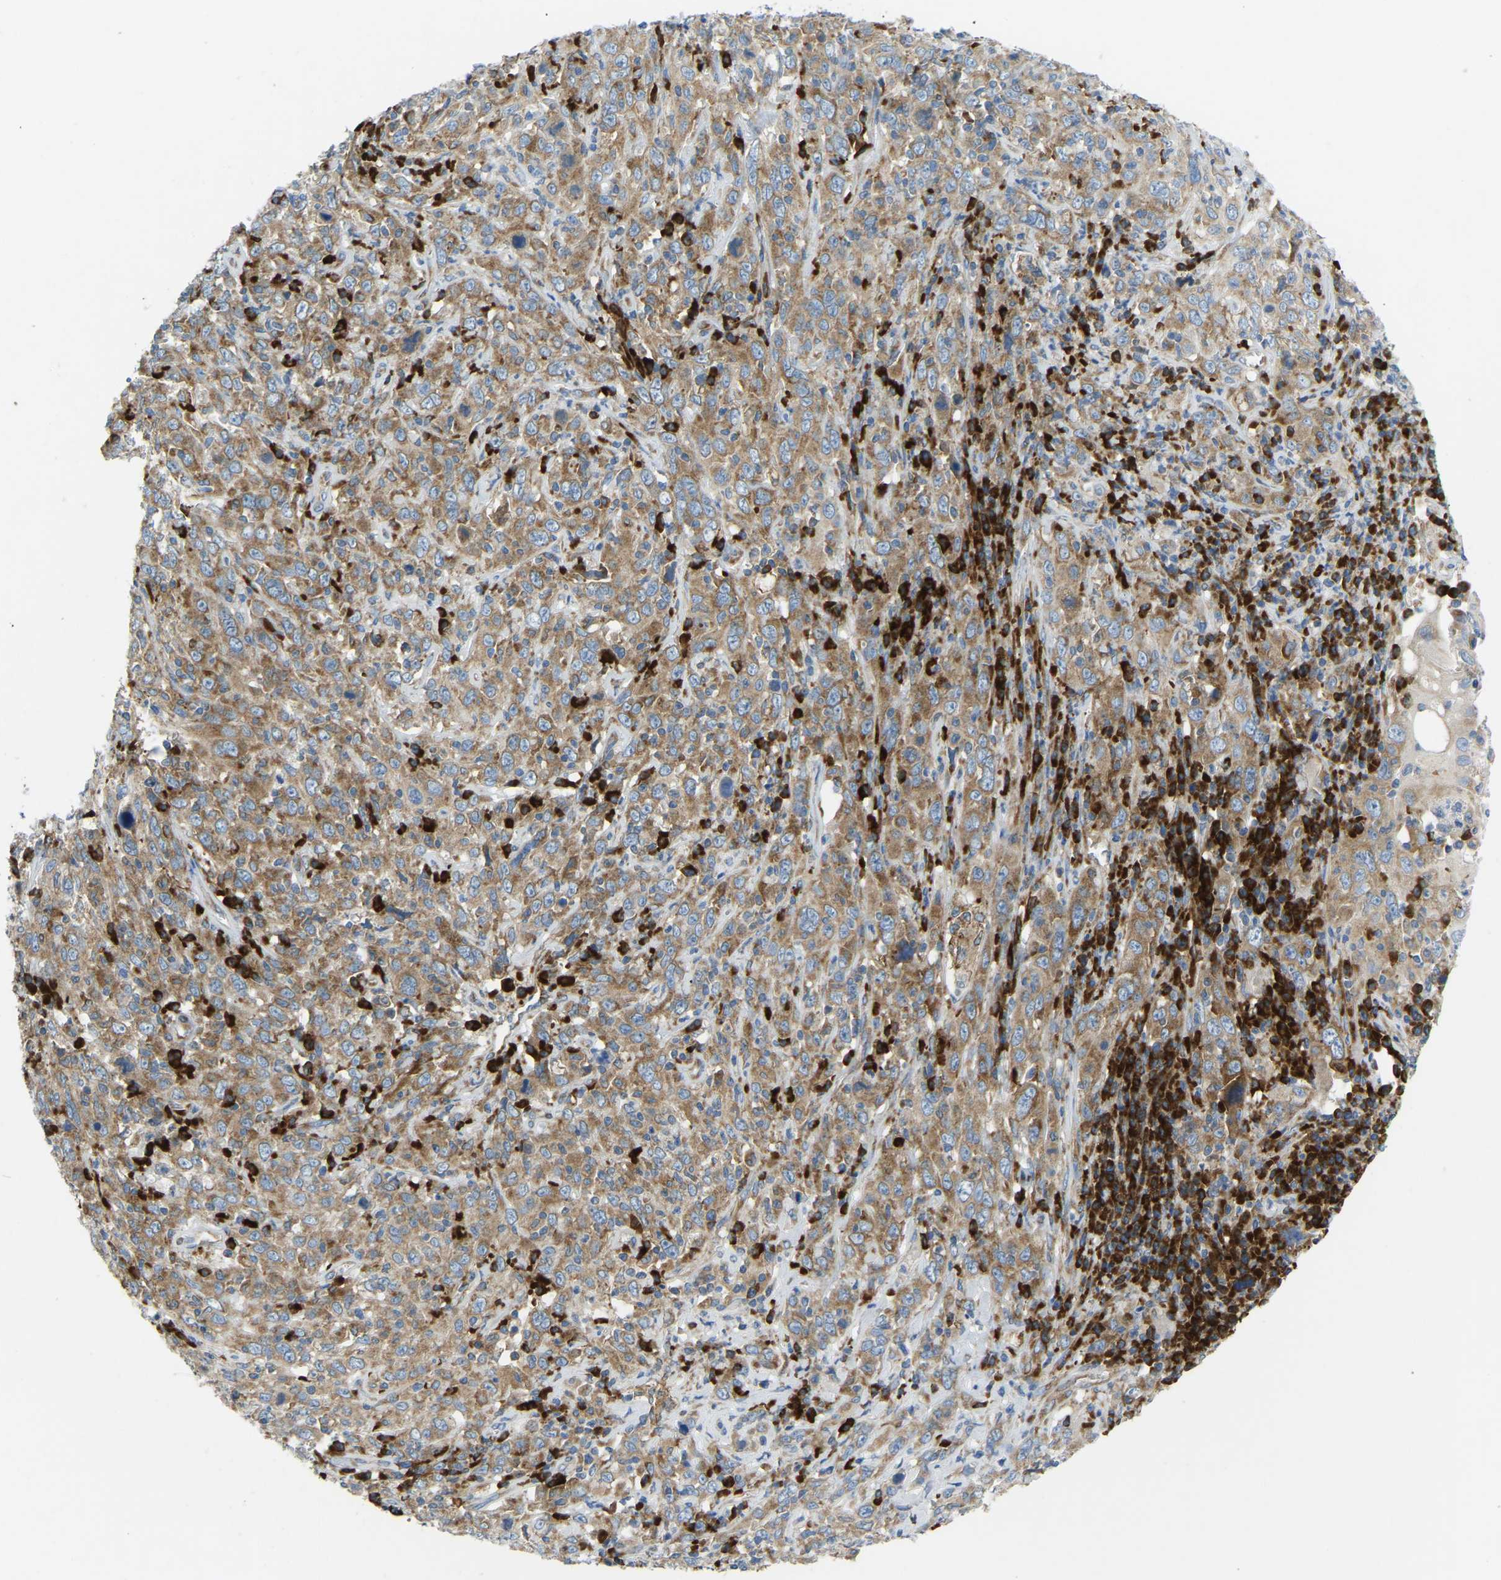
{"staining": {"intensity": "moderate", "quantity": ">75%", "location": "cytoplasmic/membranous"}, "tissue": "cervical cancer", "cell_type": "Tumor cells", "image_type": "cancer", "snomed": [{"axis": "morphology", "description": "Squamous cell carcinoma, NOS"}, {"axis": "topography", "description": "Cervix"}], "caption": "Squamous cell carcinoma (cervical) stained with immunohistochemistry (IHC) reveals moderate cytoplasmic/membranous positivity in approximately >75% of tumor cells.", "gene": "SND1", "patient": {"sex": "female", "age": 46}}